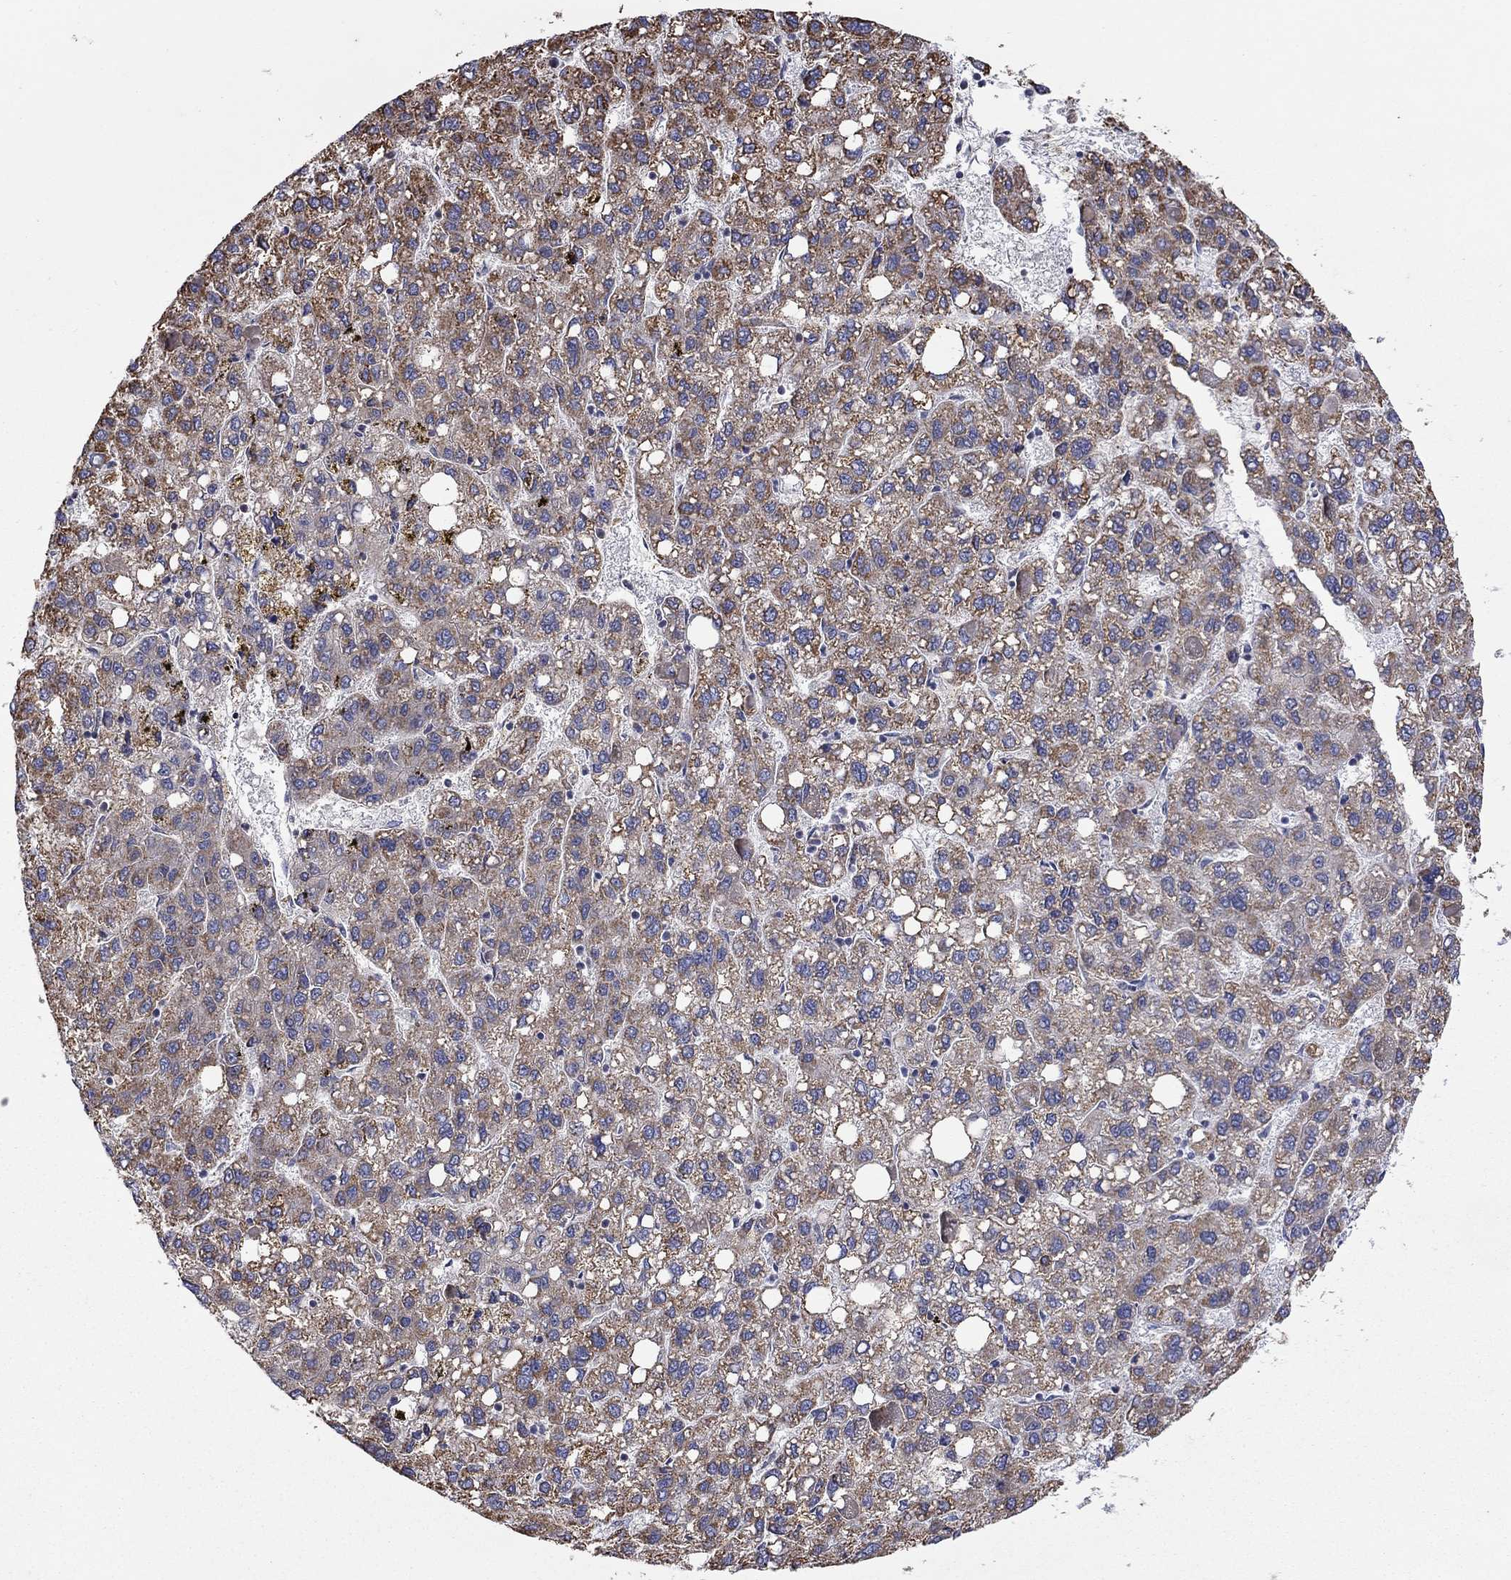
{"staining": {"intensity": "moderate", "quantity": ">75%", "location": "cytoplasmic/membranous"}, "tissue": "liver cancer", "cell_type": "Tumor cells", "image_type": "cancer", "snomed": [{"axis": "morphology", "description": "Carcinoma, Hepatocellular, NOS"}, {"axis": "topography", "description": "Liver"}], "caption": "Liver hepatocellular carcinoma tissue demonstrates moderate cytoplasmic/membranous positivity in about >75% of tumor cells, visualized by immunohistochemistry.", "gene": "HPS5", "patient": {"sex": "female", "age": 82}}